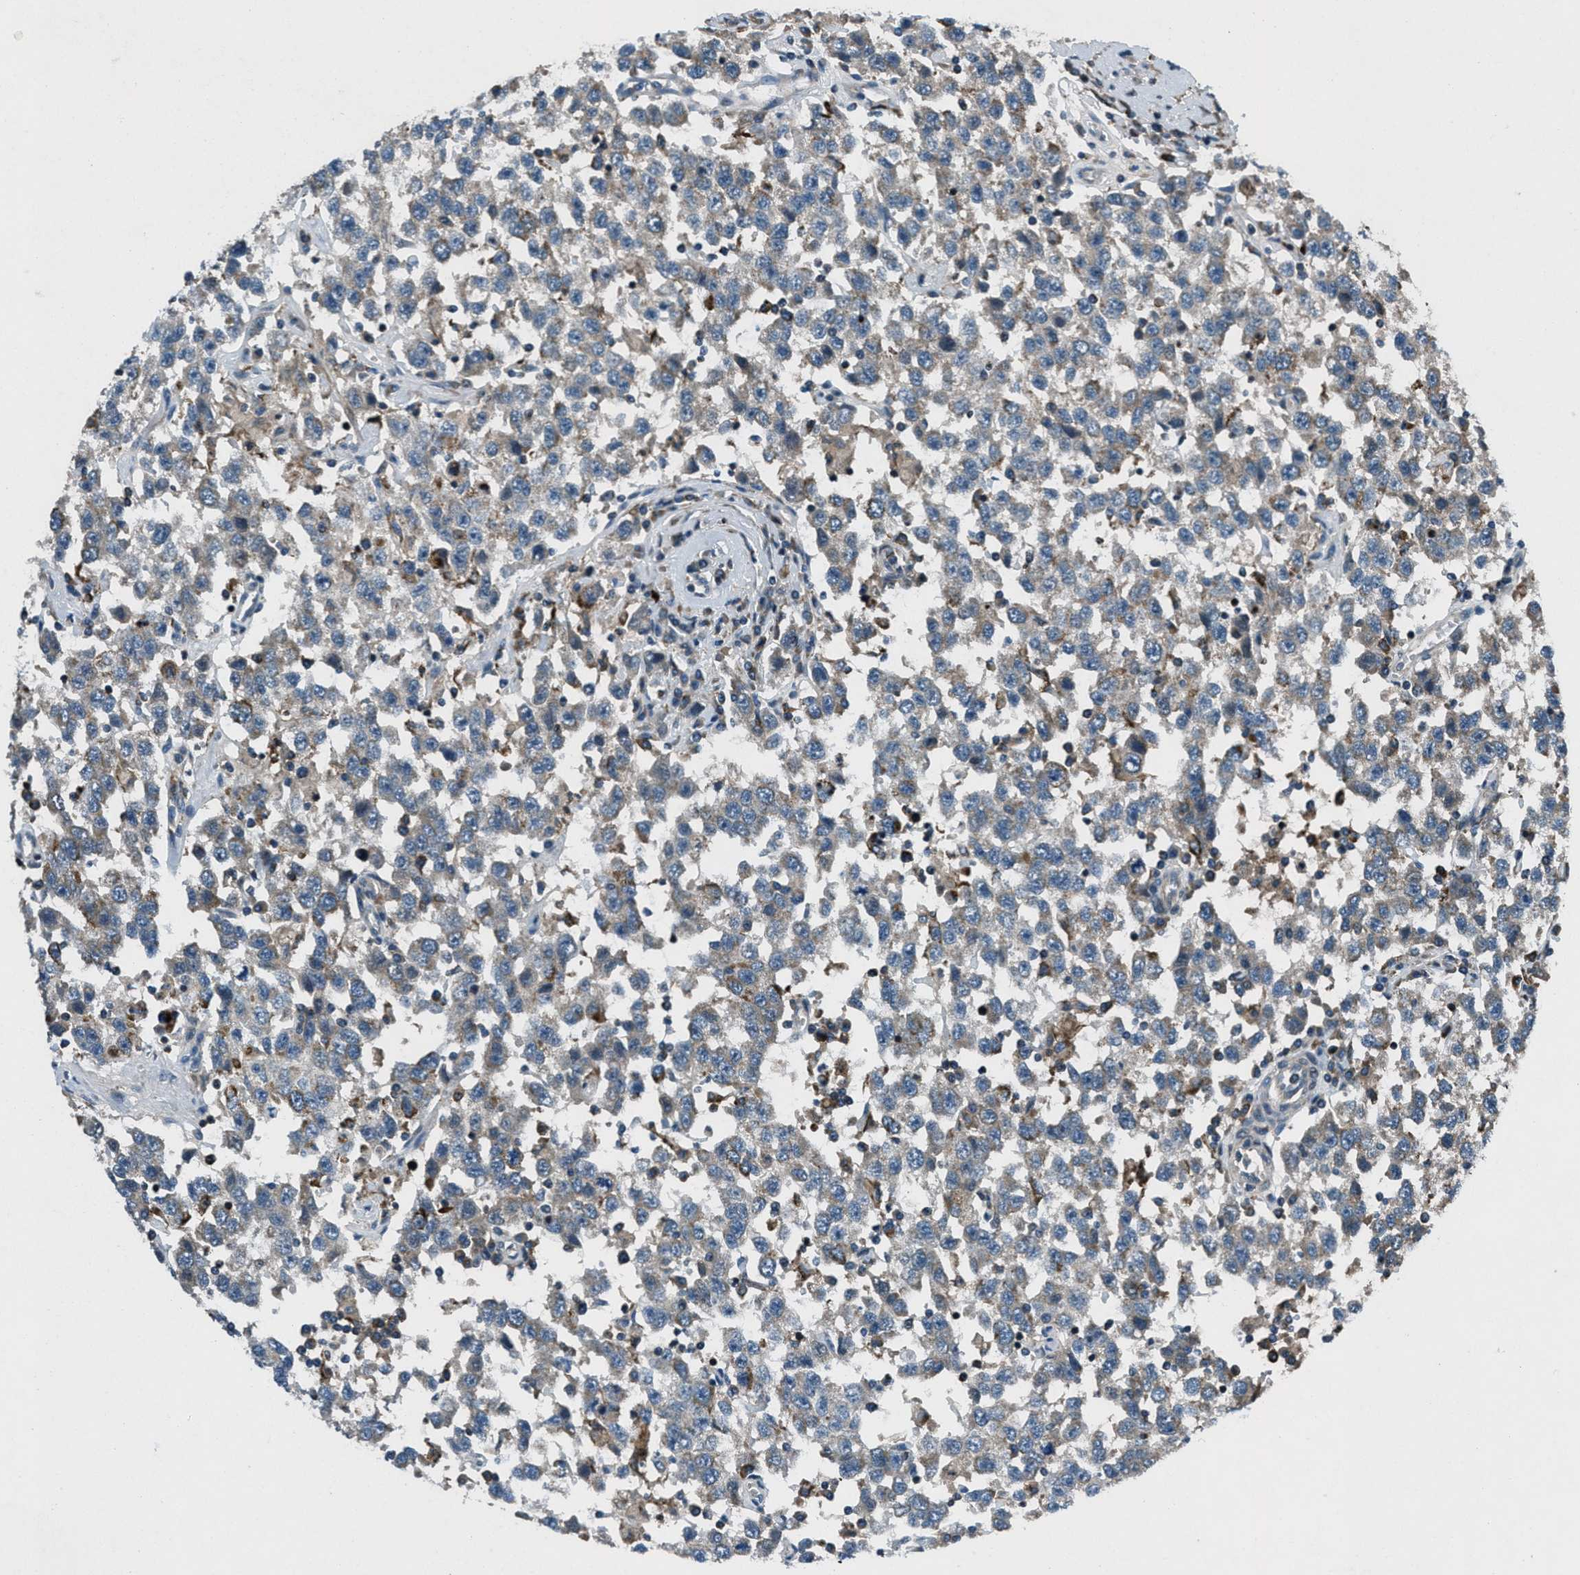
{"staining": {"intensity": "moderate", "quantity": "<25%", "location": "cytoplasmic/membranous"}, "tissue": "testis cancer", "cell_type": "Tumor cells", "image_type": "cancer", "snomed": [{"axis": "morphology", "description": "Seminoma, NOS"}, {"axis": "topography", "description": "Testis"}], "caption": "The micrograph shows a brown stain indicating the presence of a protein in the cytoplasmic/membranous of tumor cells in testis seminoma. (DAB = brown stain, brightfield microscopy at high magnification).", "gene": "CLEC2D", "patient": {"sex": "male", "age": 41}}